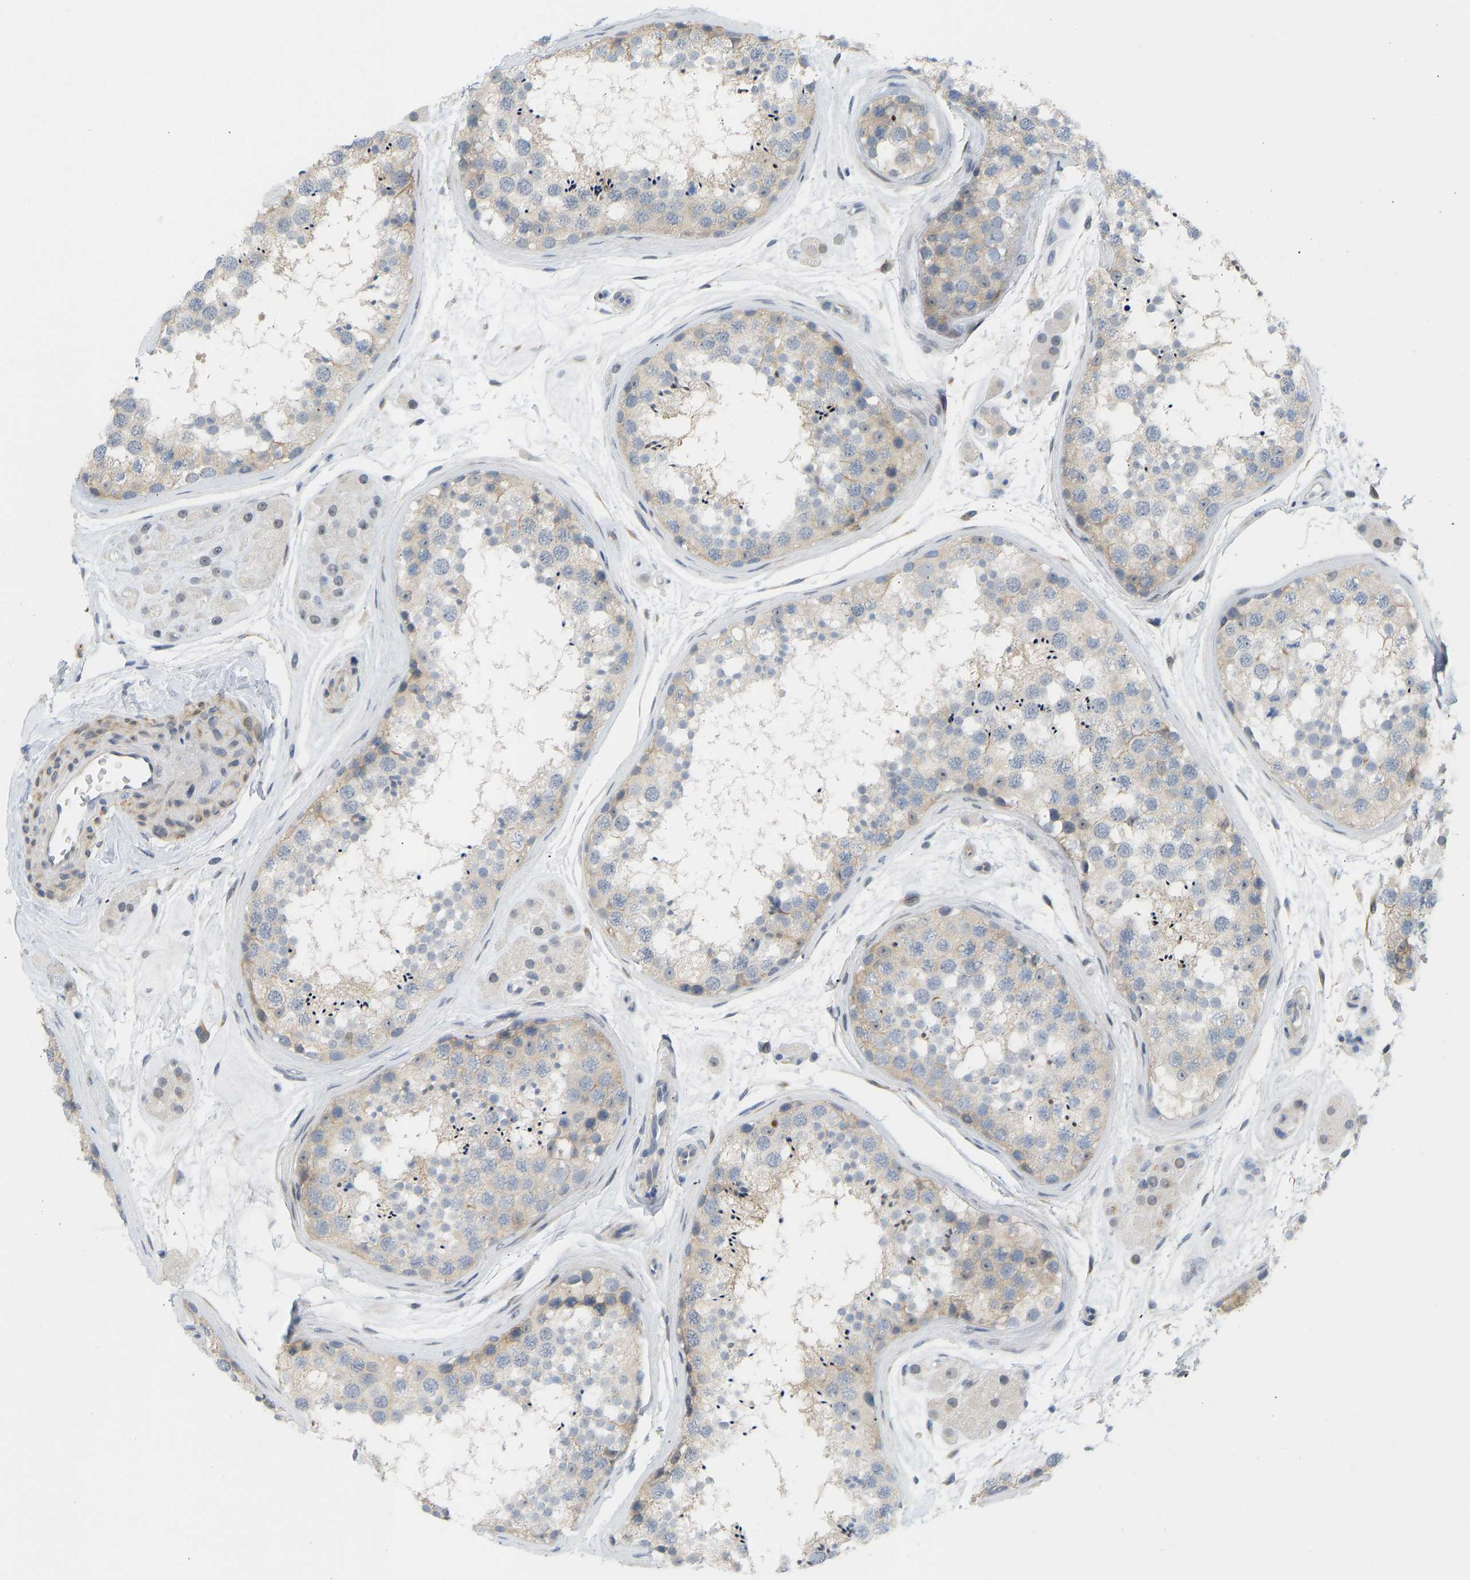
{"staining": {"intensity": "weak", "quantity": "25%-75%", "location": "cytoplasmic/membranous"}, "tissue": "testis", "cell_type": "Cells in seminiferous ducts", "image_type": "normal", "snomed": [{"axis": "morphology", "description": "Normal tissue, NOS"}, {"axis": "topography", "description": "Testis"}], "caption": "Immunohistochemical staining of normal human testis reveals weak cytoplasmic/membranous protein staining in approximately 25%-75% of cells in seminiferous ducts.", "gene": "BAG1", "patient": {"sex": "male", "age": 56}}